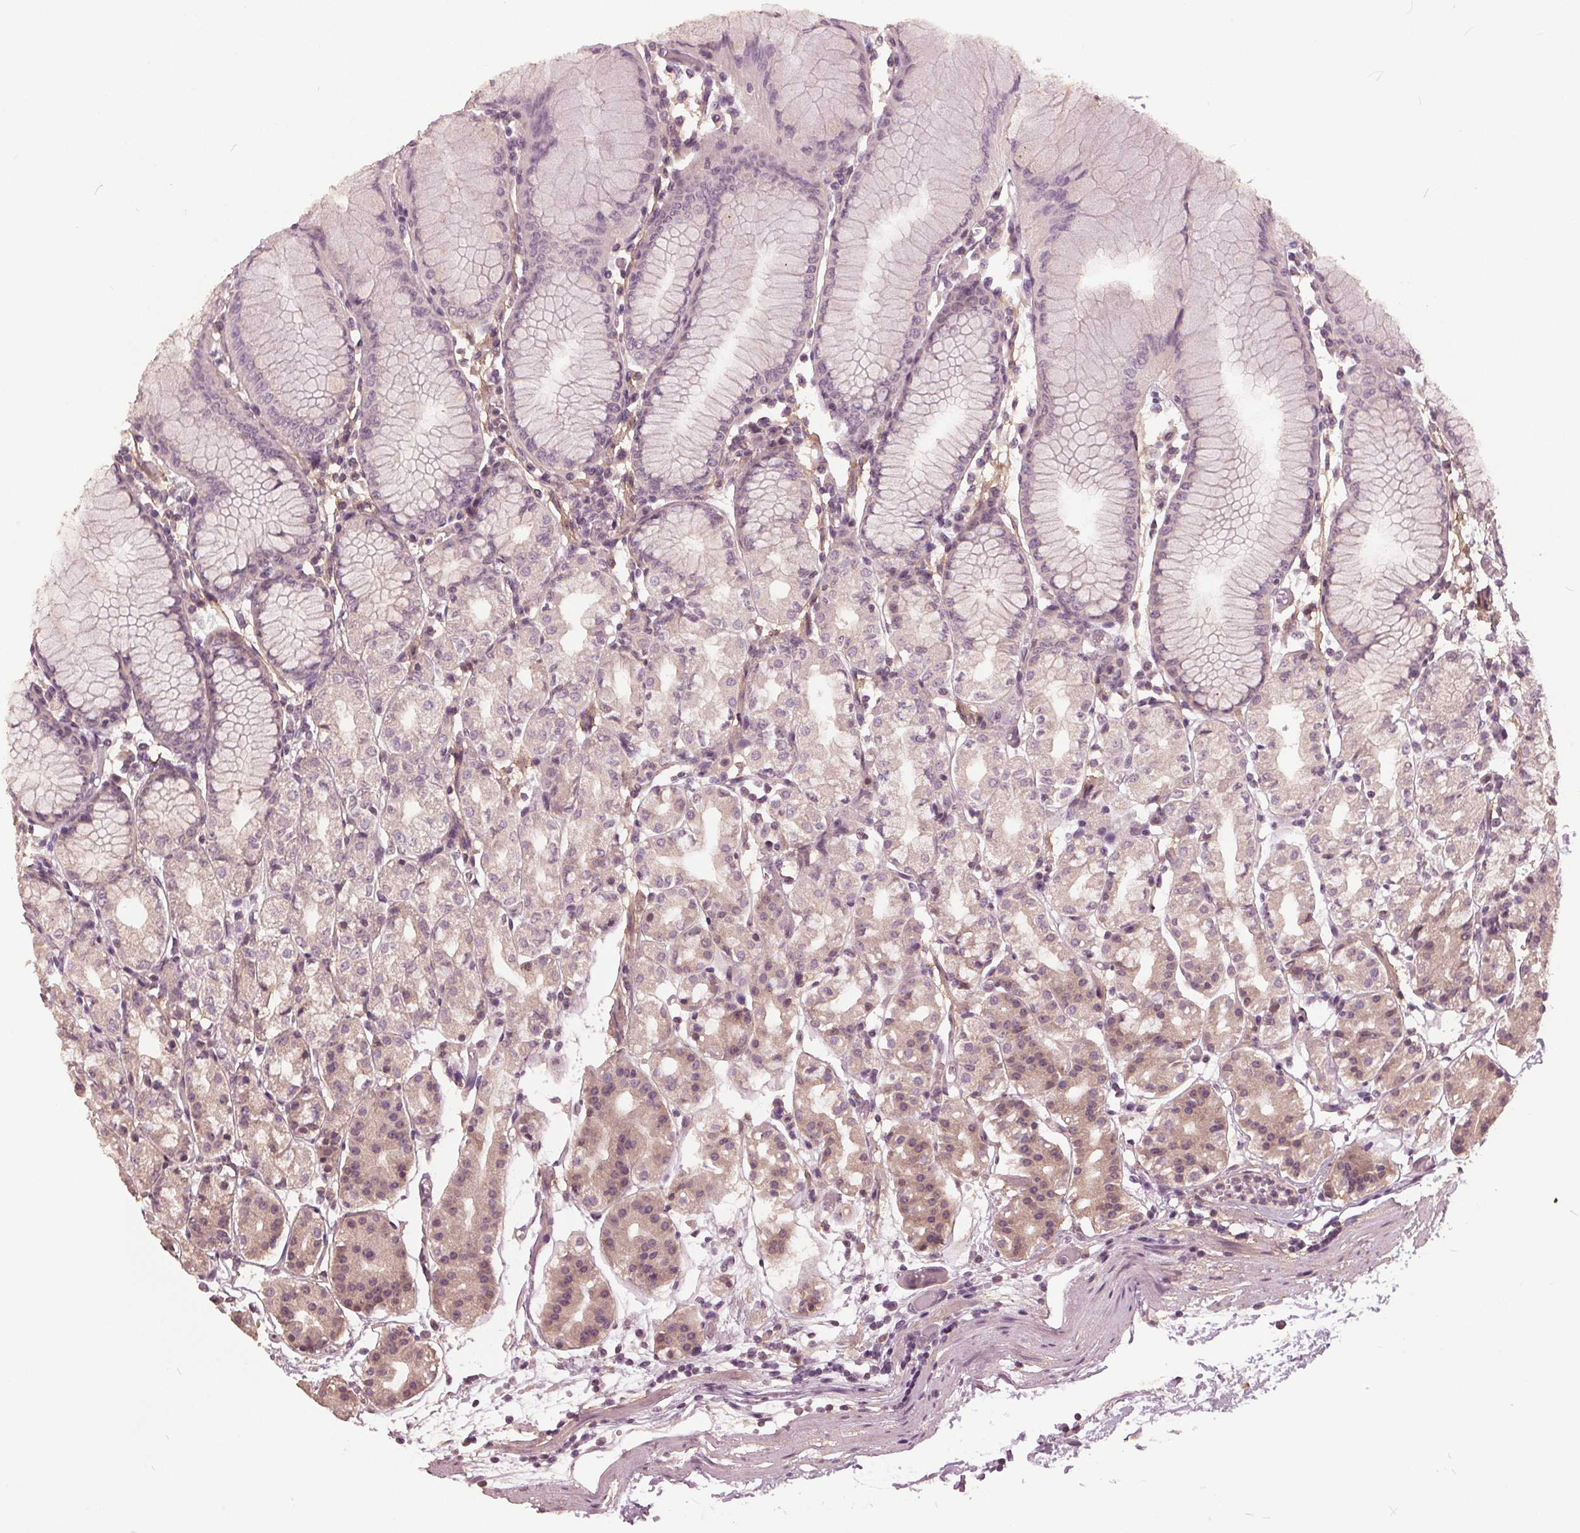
{"staining": {"intensity": "negative", "quantity": "none", "location": "none"}, "tissue": "stomach", "cell_type": "Glandular cells", "image_type": "normal", "snomed": [{"axis": "morphology", "description": "Normal tissue, NOS"}, {"axis": "topography", "description": "Stomach"}], "caption": "DAB (3,3'-diaminobenzidine) immunohistochemical staining of normal human stomach shows no significant positivity in glandular cells. (Brightfield microscopy of DAB IHC at high magnification).", "gene": "KLK13", "patient": {"sex": "female", "age": 57}}